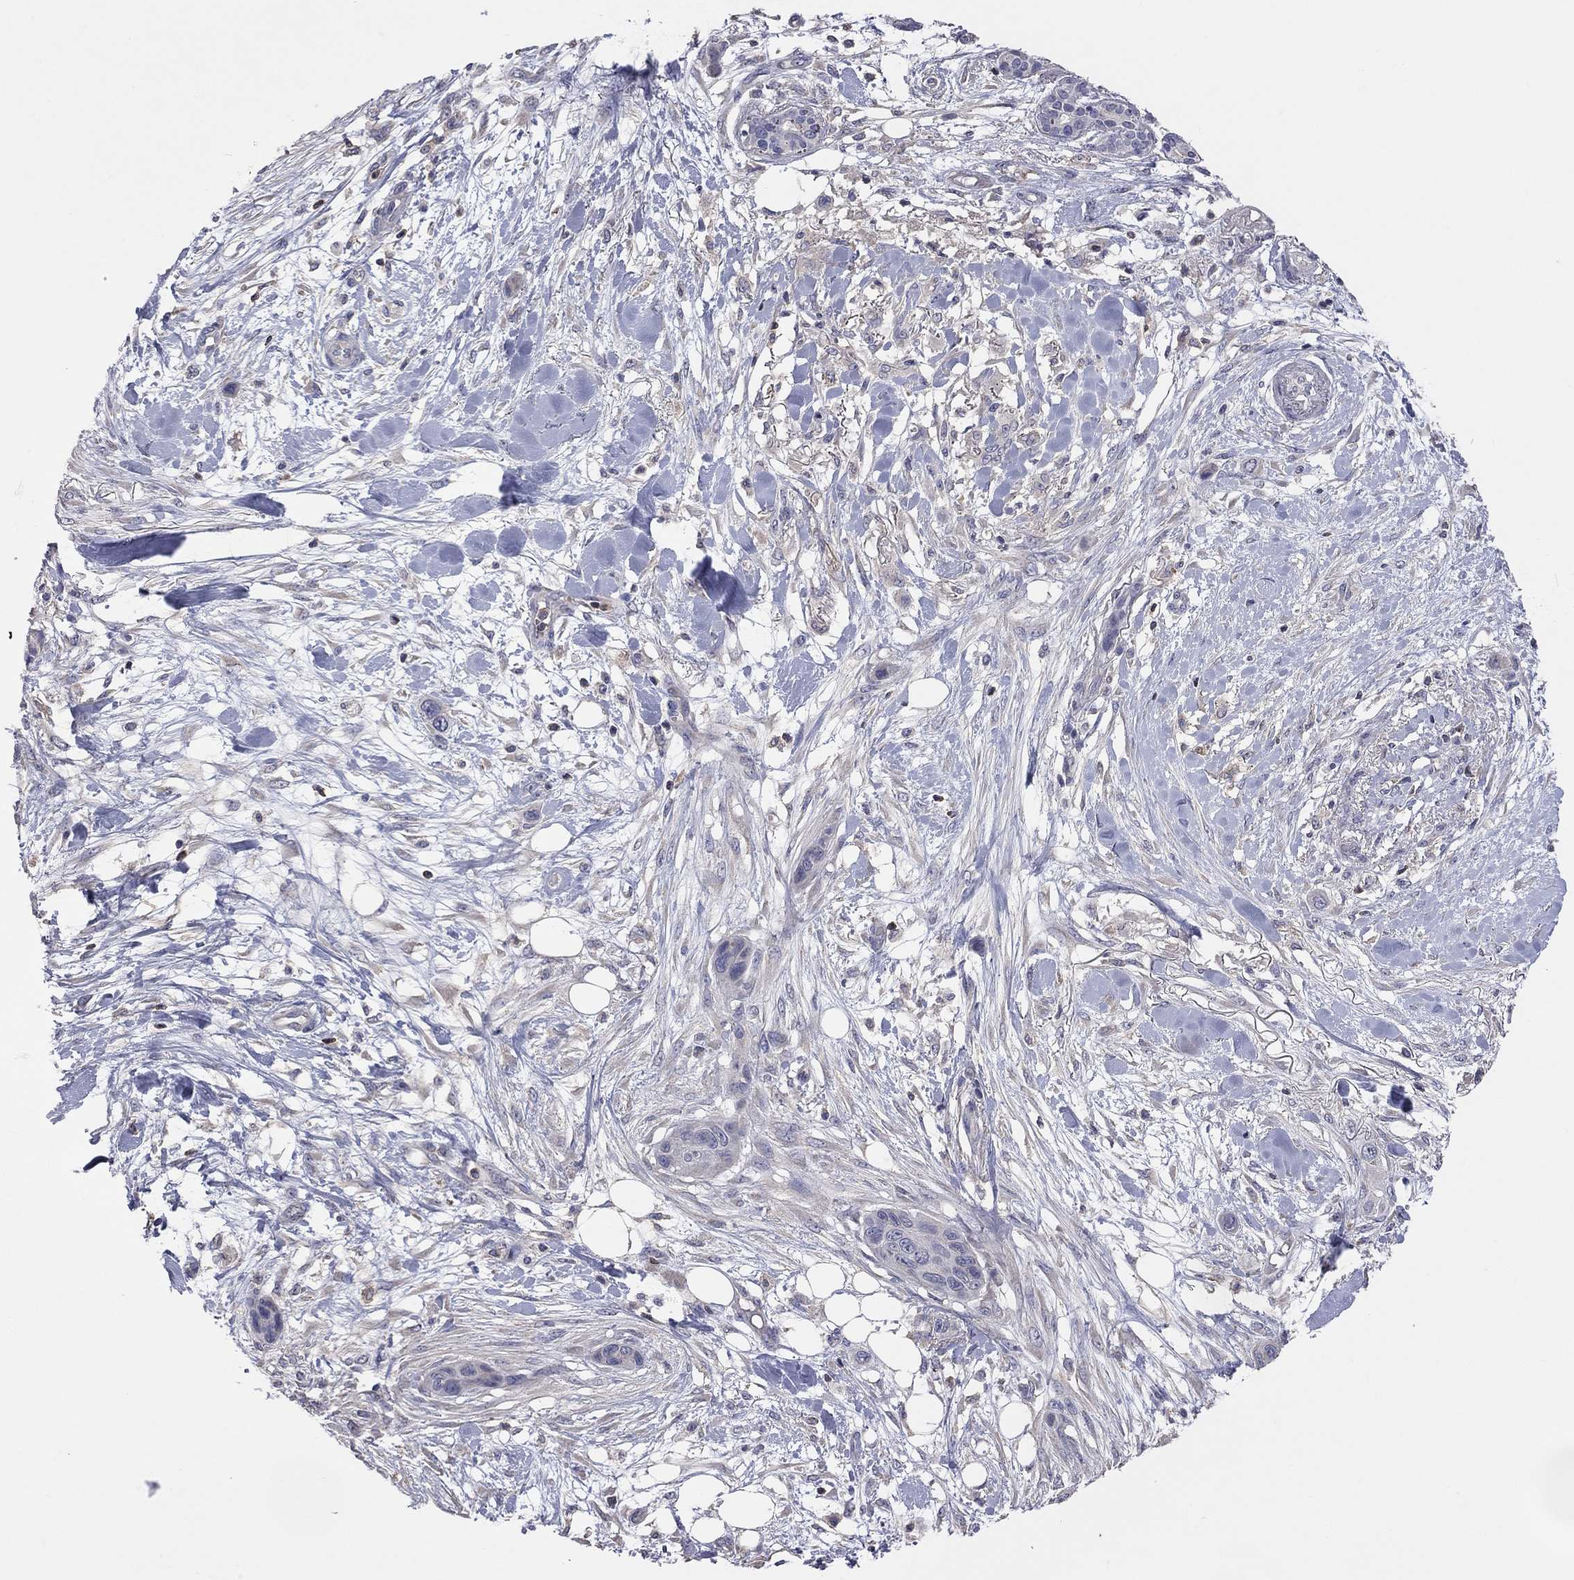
{"staining": {"intensity": "negative", "quantity": "none", "location": "none"}, "tissue": "skin cancer", "cell_type": "Tumor cells", "image_type": "cancer", "snomed": [{"axis": "morphology", "description": "Squamous cell carcinoma, NOS"}, {"axis": "topography", "description": "Skin"}], "caption": "Protein analysis of skin cancer (squamous cell carcinoma) displays no significant staining in tumor cells.", "gene": "IPCEF1", "patient": {"sex": "male", "age": 79}}